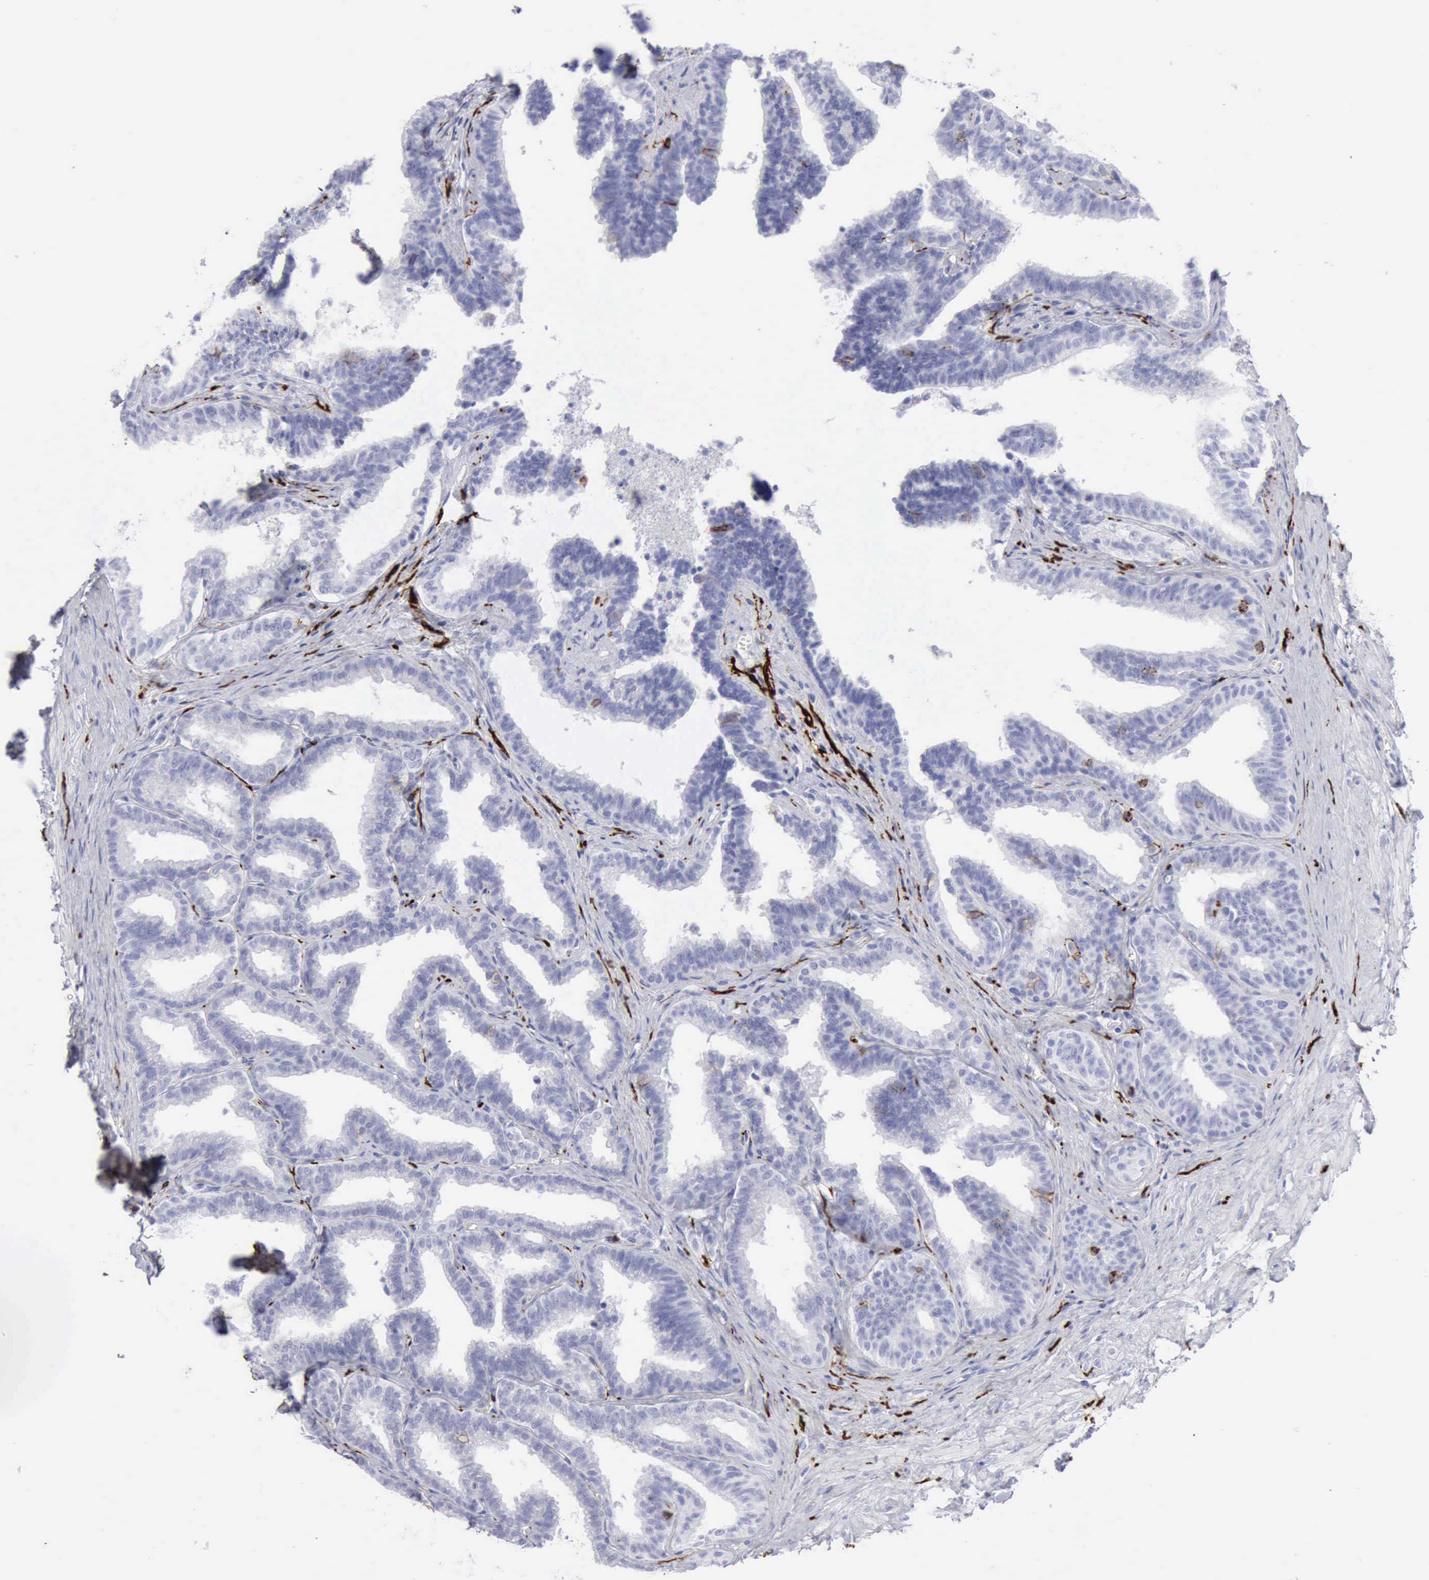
{"staining": {"intensity": "negative", "quantity": "none", "location": "none"}, "tissue": "seminal vesicle", "cell_type": "Glandular cells", "image_type": "normal", "snomed": [{"axis": "morphology", "description": "Normal tissue, NOS"}, {"axis": "topography", "description": "Seminal veicle"}], "caption": "This is an immunohistochemistry (IHC) histopathology image of normal human seminal vesicle. There is no expression in glandular cells.", "gene": "NCAM1", "patient": {"sex": "male", "age": 26}}